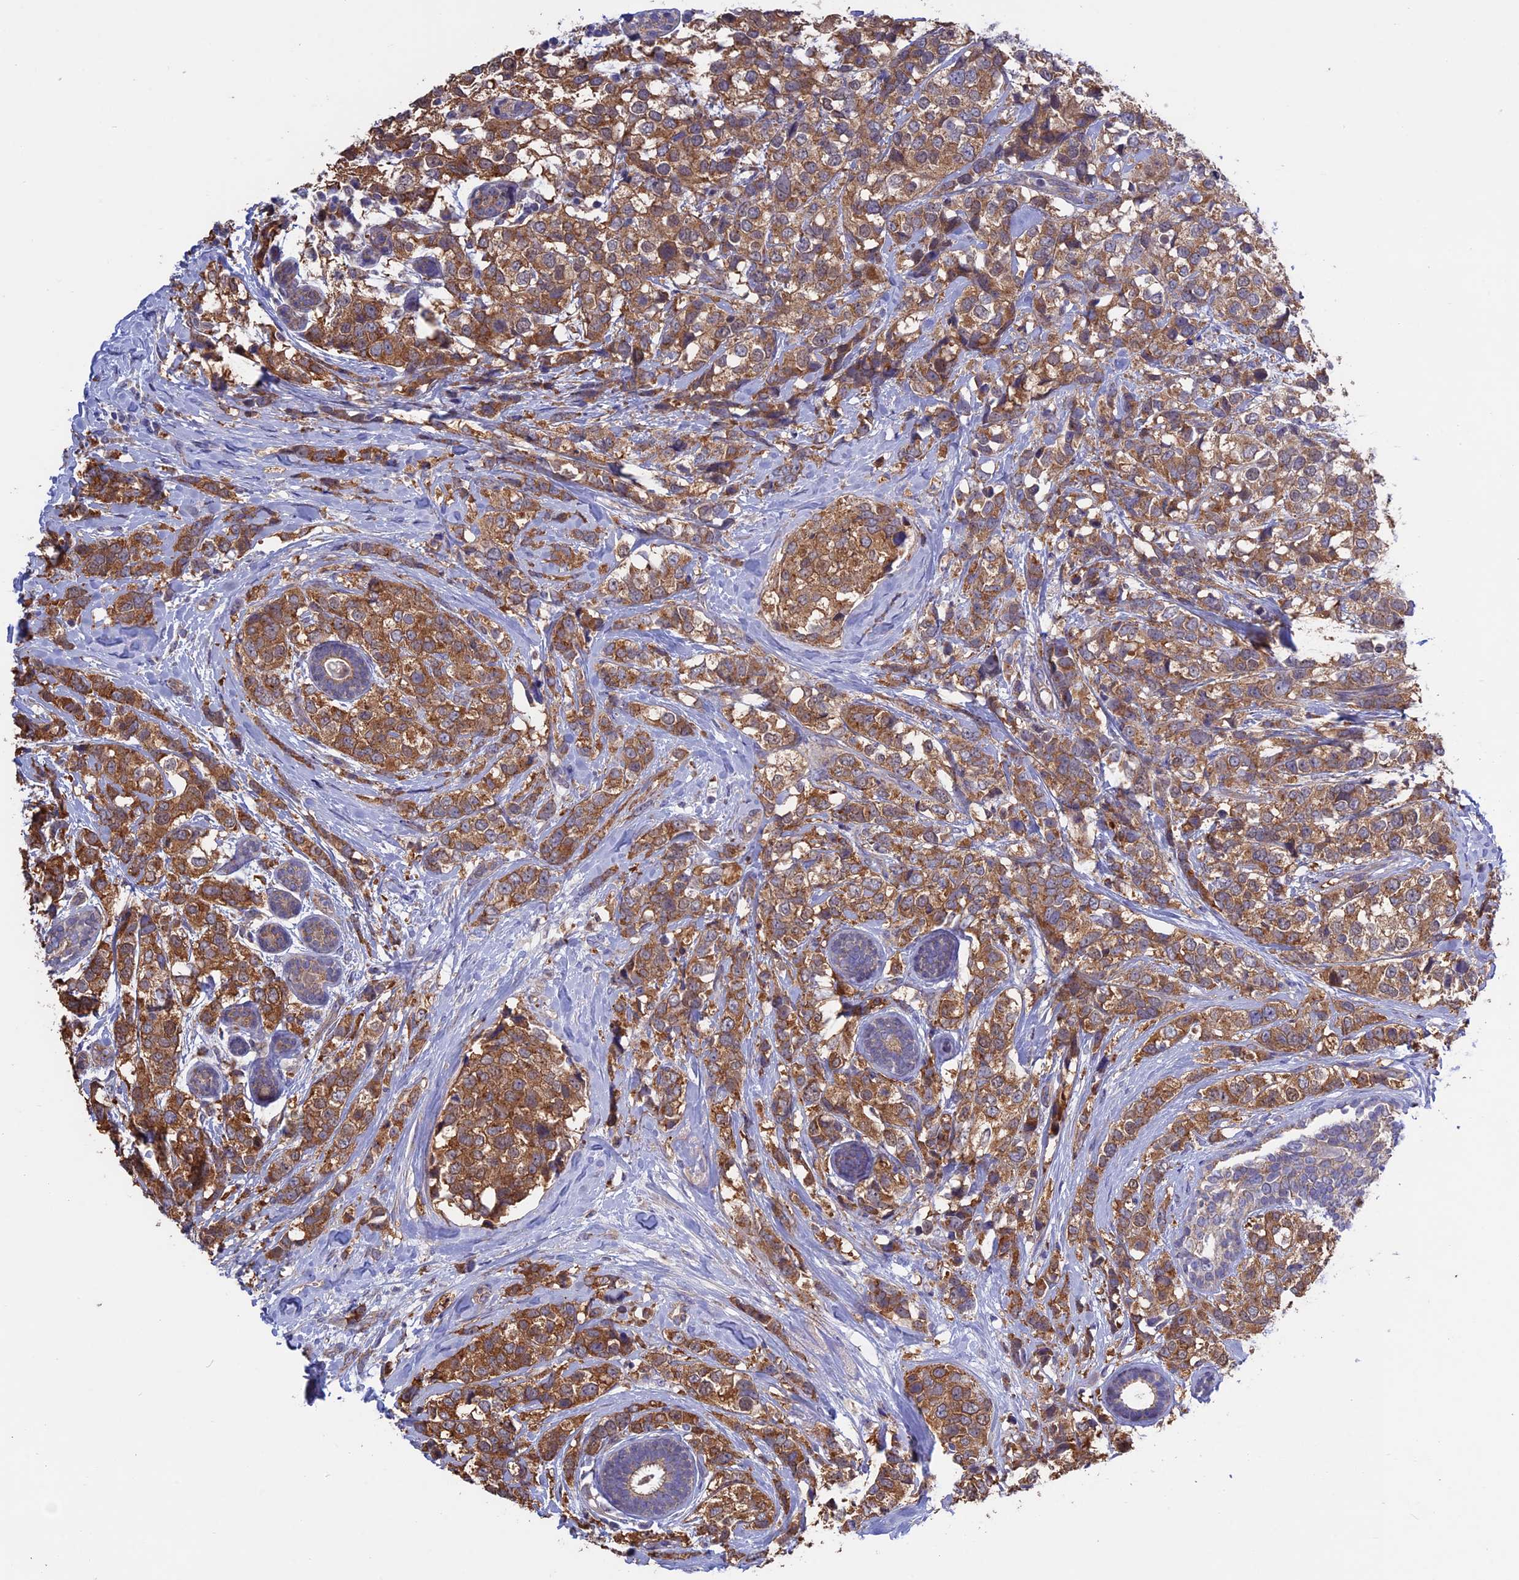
{"staining": {"intensity": "moderate", "quantity": ">75%", "location": "cytoplasmic/membranous"}, "tissue": "breast cancer", "cell_type": "Tumor cells", "image_type": "cancer", "snomed": [{"axis": "morphology", "description": "Lobular carcinoma"}, {"axis": "topography", "description": "Breast"}], "caption": "The photomicrograph demonstrates immunohistochemical staining of breast cancer (lobular carcinoma). There is moderate cytoplasmic/membranous positivity is seen in about >75% of tumor cells.", "gene": "ETFDH", "patient": {"sex": "female", "age": 59}}